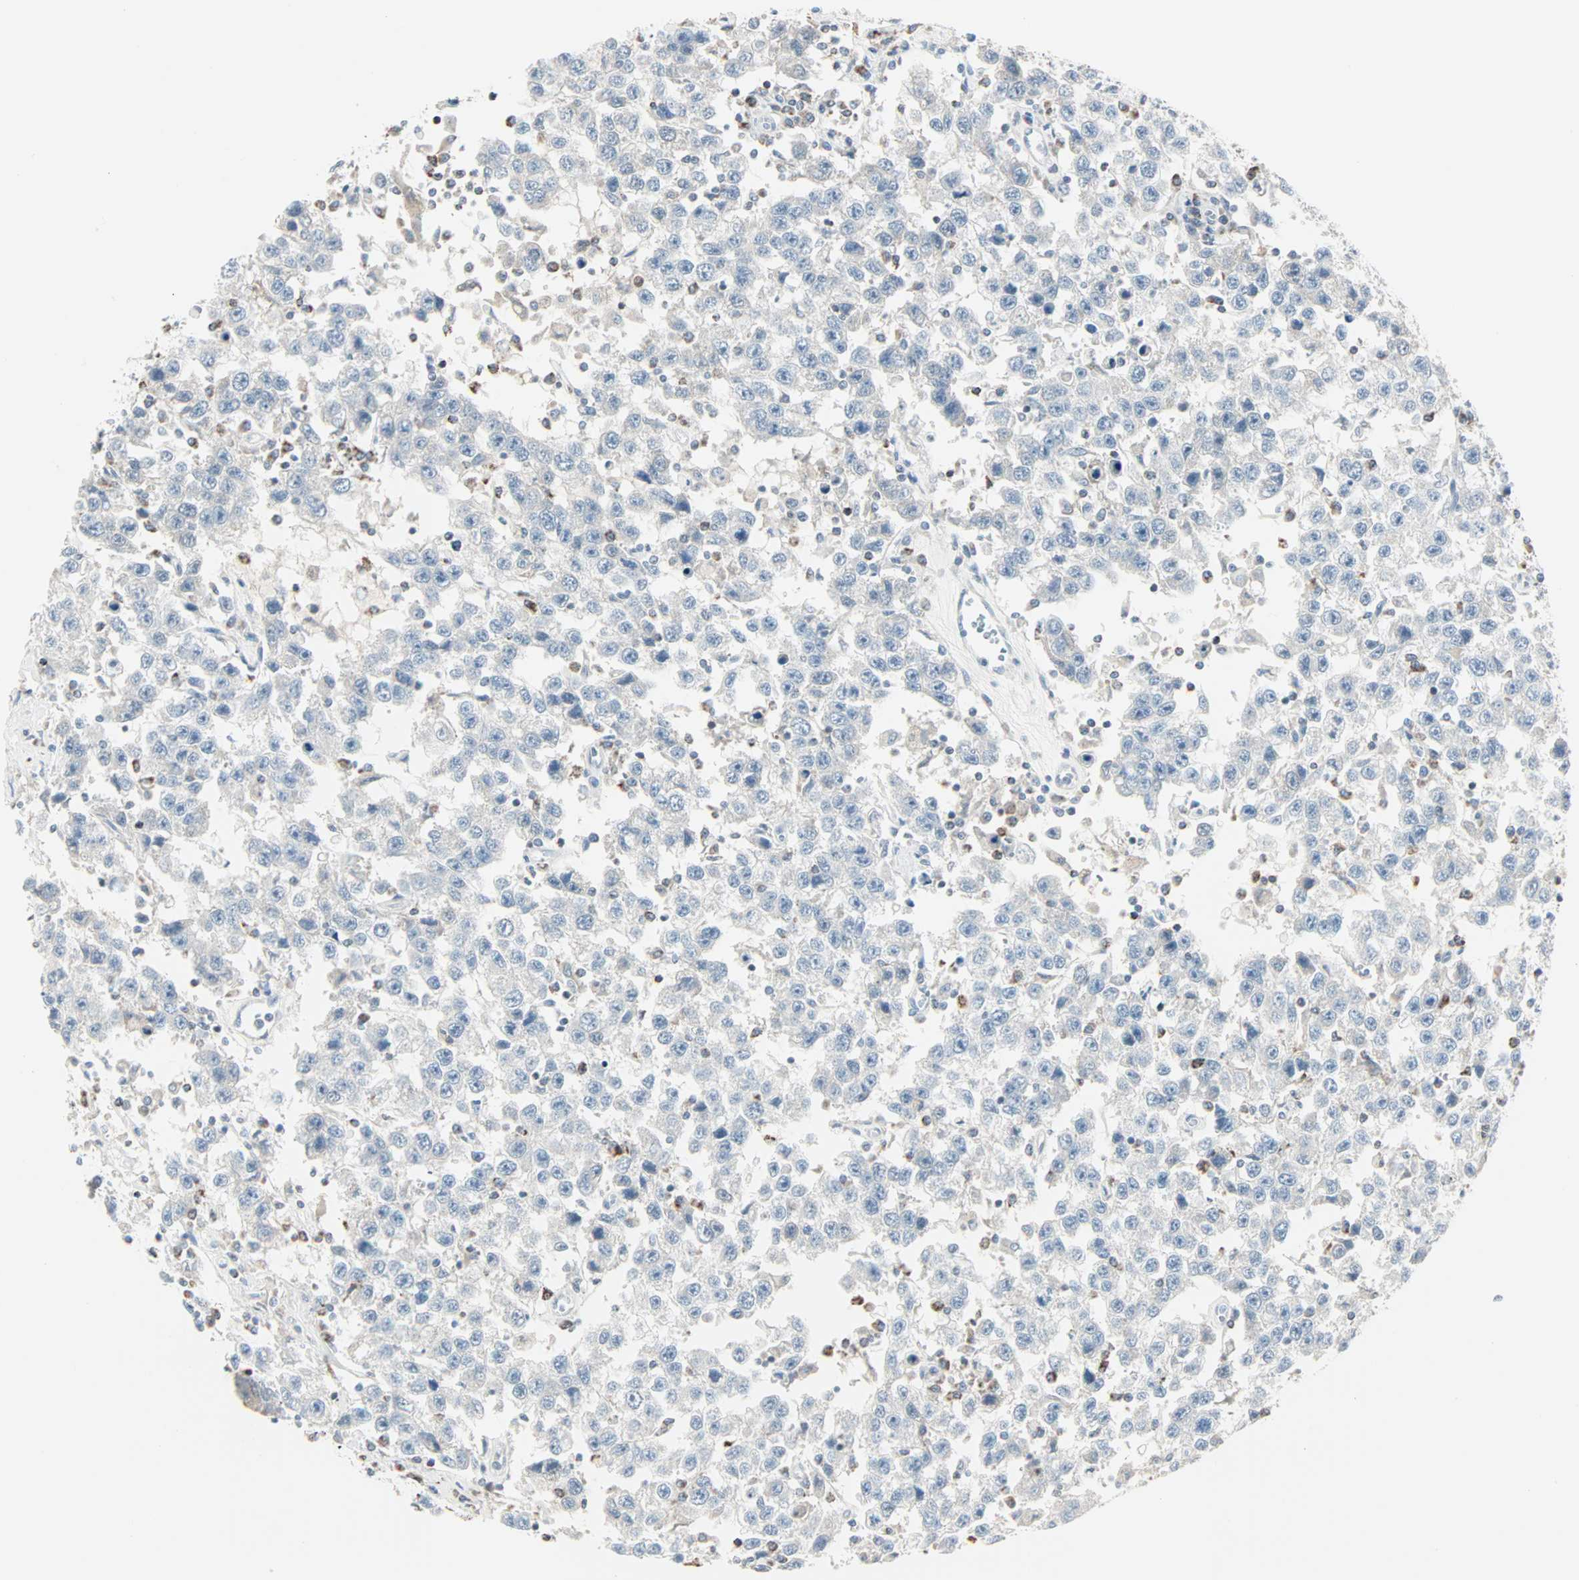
{"staining": {"intensity": "negative", "quantity": "none", "location": "none"}, "tissue": "testis cancer", "cell_type": "Tumor cells", "image_type": "cancer", "snomed": [{"axis": "morphology", "description": "Seminoma, NOS"}, {"axis": "topography", "description": "Testis"}], "caption": "This image is of testis cancer stained with immunohistochemistry to label a protein in brown with the nuclei are counter-stained blue. There is no expression in tumor cells. The staining is performed using DAB brown chromogen with nuclei counter-stained in using hematoxylin.", "gene": "IDH2", "patient": {"sex": "male", "age": 41}}